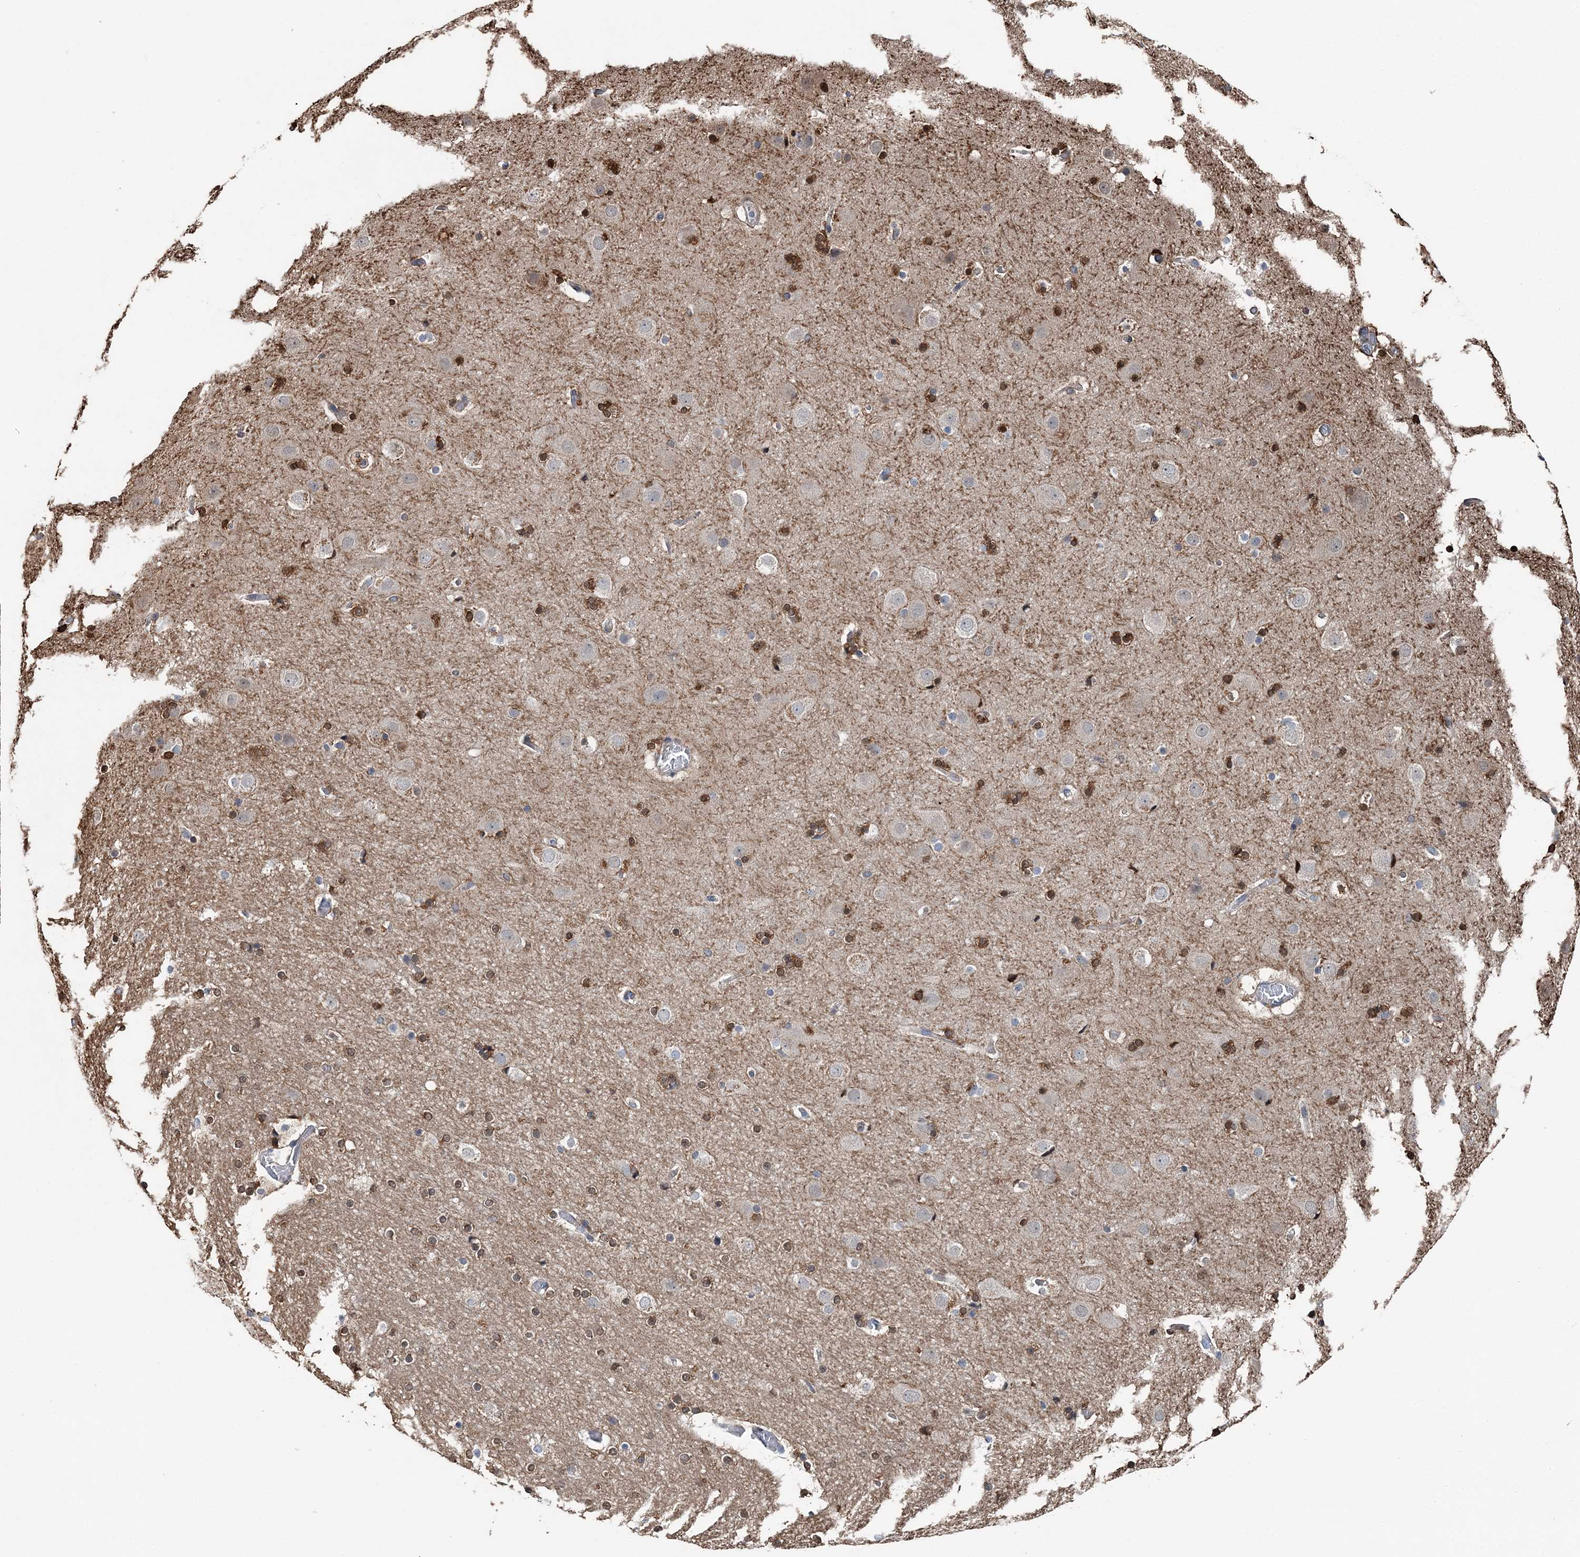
{"staining": {"intensity": "negative", "quantity": "none", "location": "none"}, "tissue": "cerebral cortex", "cell_type": "Endothelial cells", "image_type": "normal", "snomed": [{"axis": "morphology", "description": "Normal tissue, NOS"}, {"axis": "topography", "description": "Cerebral cortex"}], "caption": "This is a image of immunohistochemistry staining of benign cerebral cortex, which shows no positivity in endothelial cells.", "gene": "SPOPL", "patient": {"sex": "male", "age": 57}}